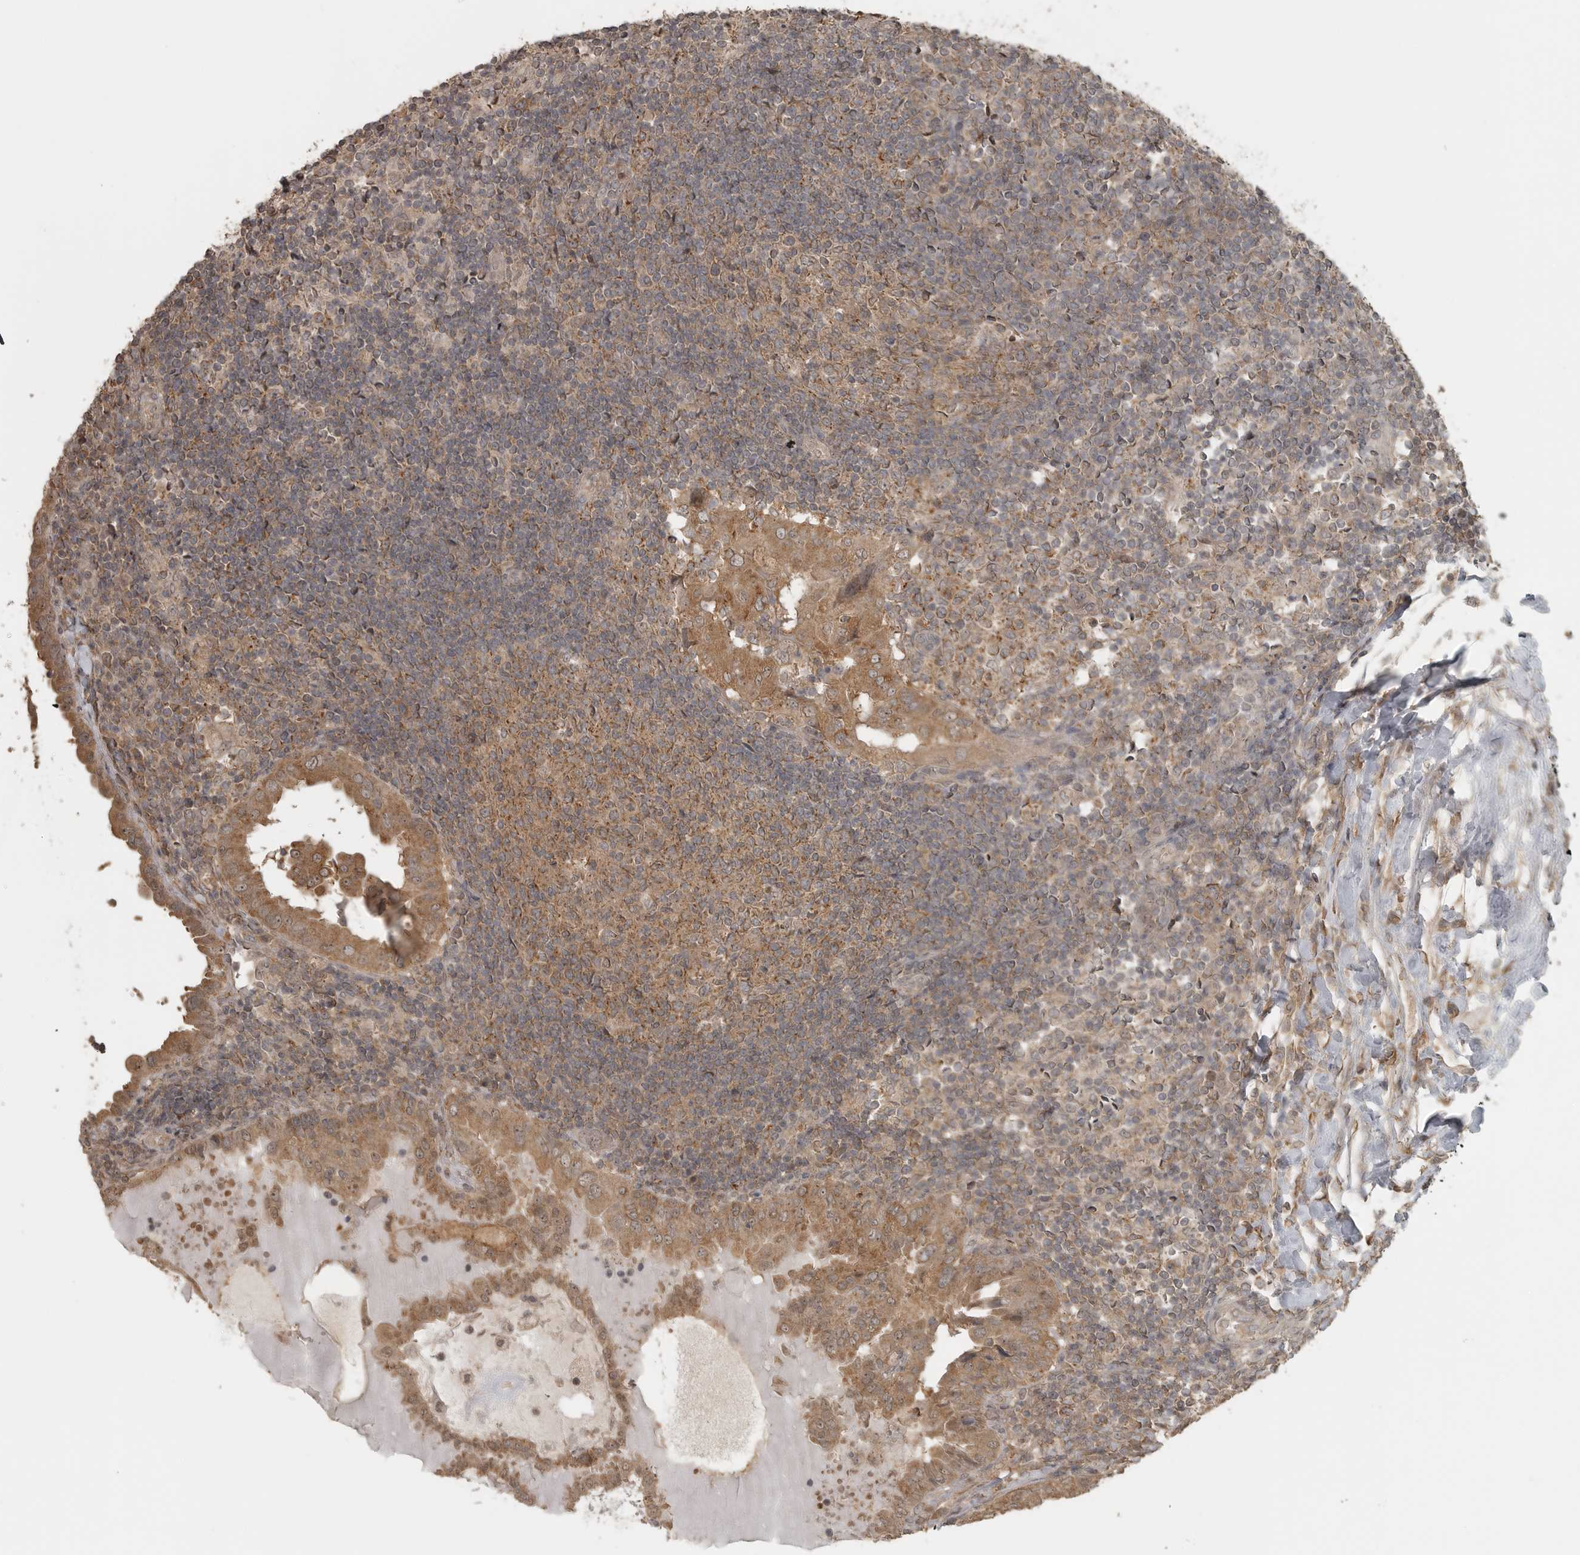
{"staining": {"intensity": "moderate", "quantity": ">75%", "location": "cytoplasmic/membranous"}, "tissue": "thyroid cancer", "cell_type": "Tumor cells", "image_type": "cancer", "snomed": [{"axis": "morphology", "description": "Papillary adenocarcinoma, NOS"}, {"axis": "topography", "description": "Thyroid gland"}], "caption": "Thyroid cancer was stained to show a protein in brown. There is medium levels of moderate cytoplasmic/membranous staining in approximately >75% of tumor cells. The protein of interest is stained brown, and the nuclei are stained in blue (DAB (3,3'-diaminobenzidine) IHC with brightfield microscopy, high magnification).", "gene": "LLGL1", "patient": {"sex": "male", "age": 33}}